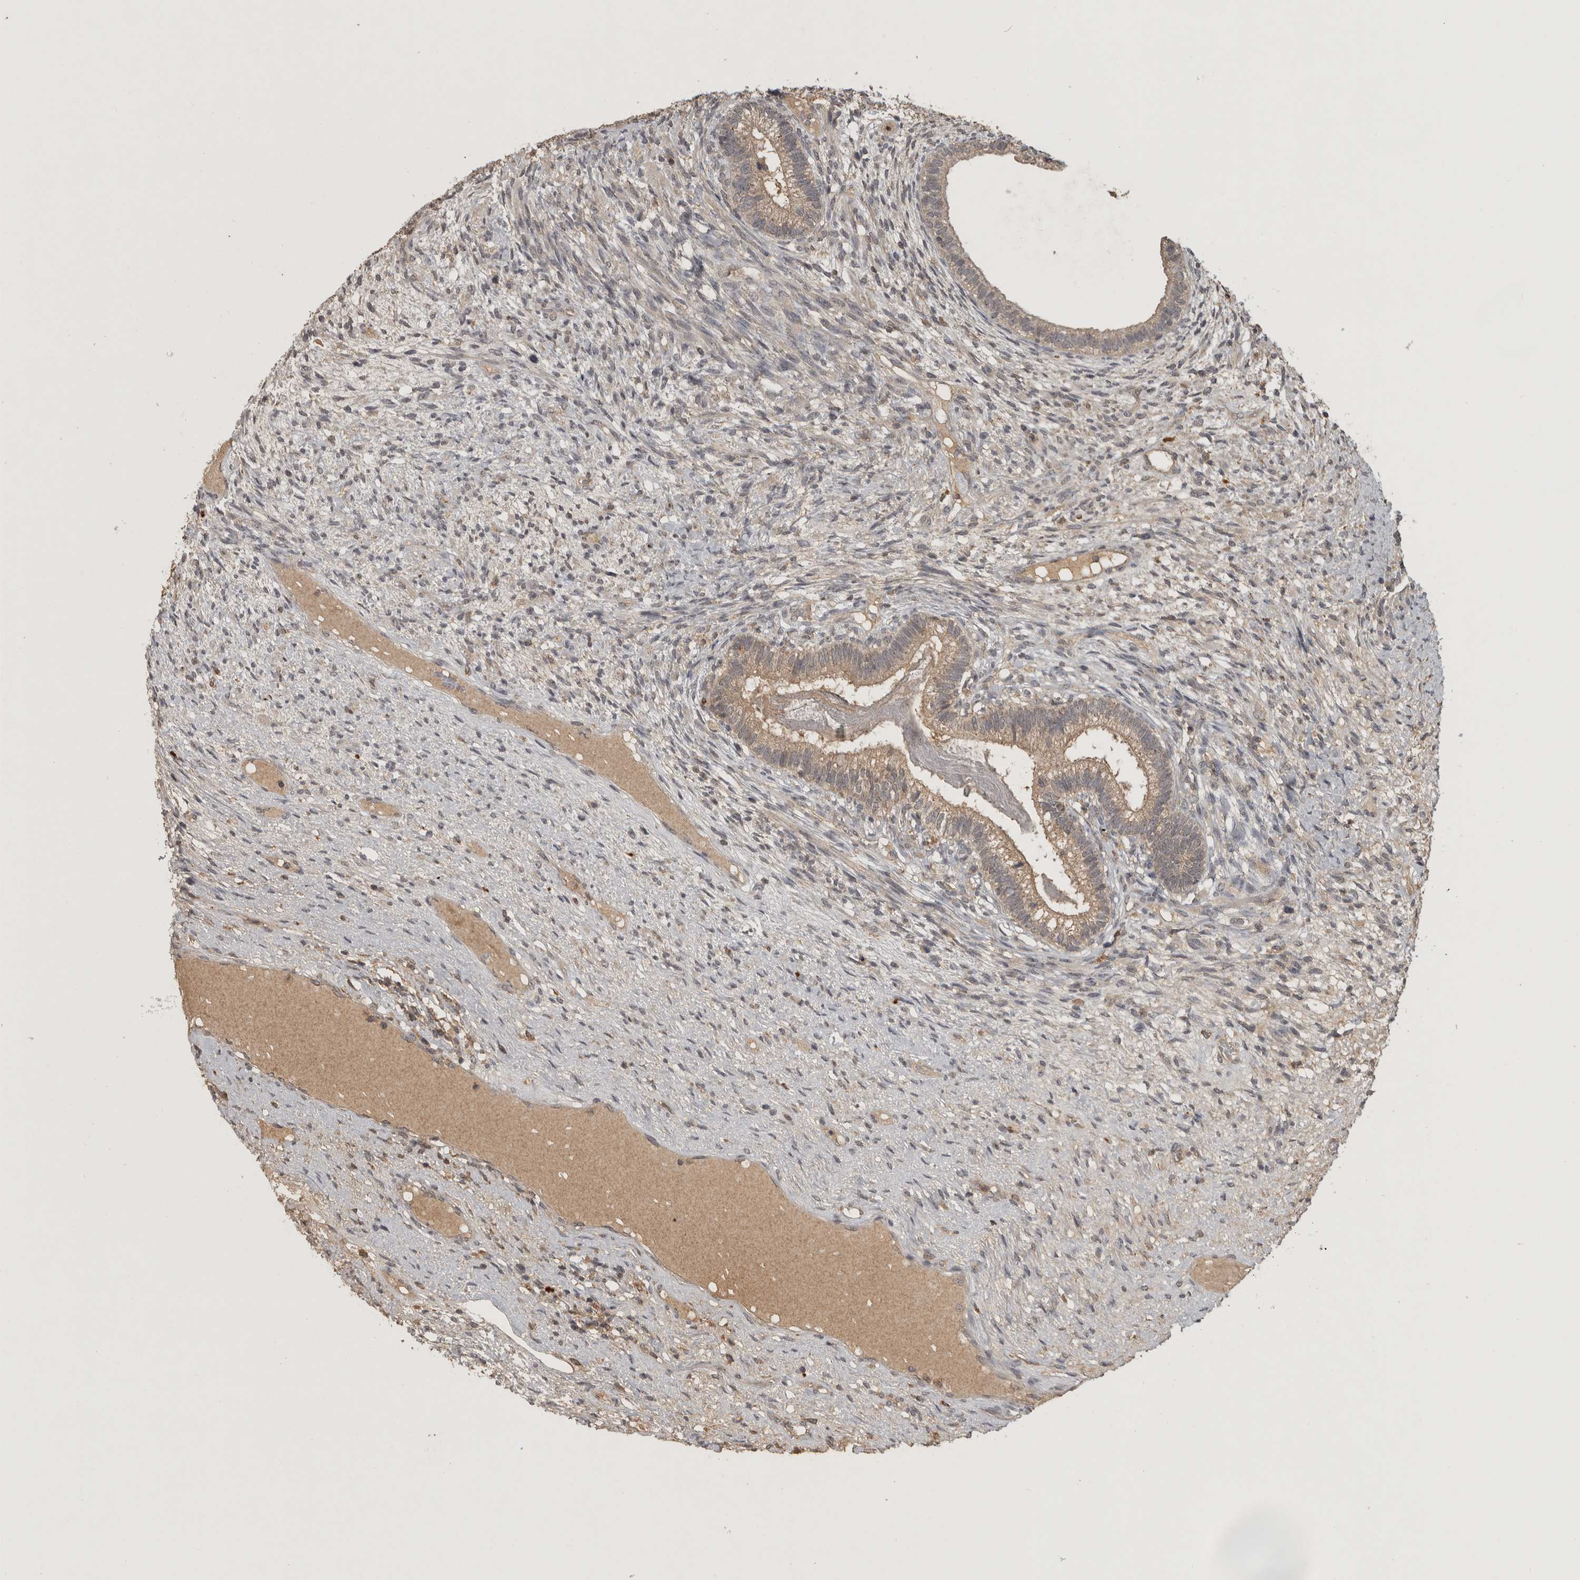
{"staining": {"intensity": "moderate", "quantity": ">75%", "location": "cytoplasmic/membranous"}, "tissue": "testis cancer", "cell_type": "Tumor cells", "image_type": "cancer", "snomed": [{"axis": "morphology", "description": "Seminoma, NOS"}, {"axis": "morphology", "description": "Carcinoma, Embryonal, NOS"}, {"axis": "topography", "description": "Testis"}], "caption": "Testis embryonal carcinoma stained with DAB immunohistochemistry (IHC) demonstrates medium levels of moderate cytoplasmic/membranous expression in approximately >75% of tumor cells. (DAB IHC with brightfield microscopy, high magnification).", "gene": "ADAMTS4", "patient": {"sex": "male", "age": 28}}